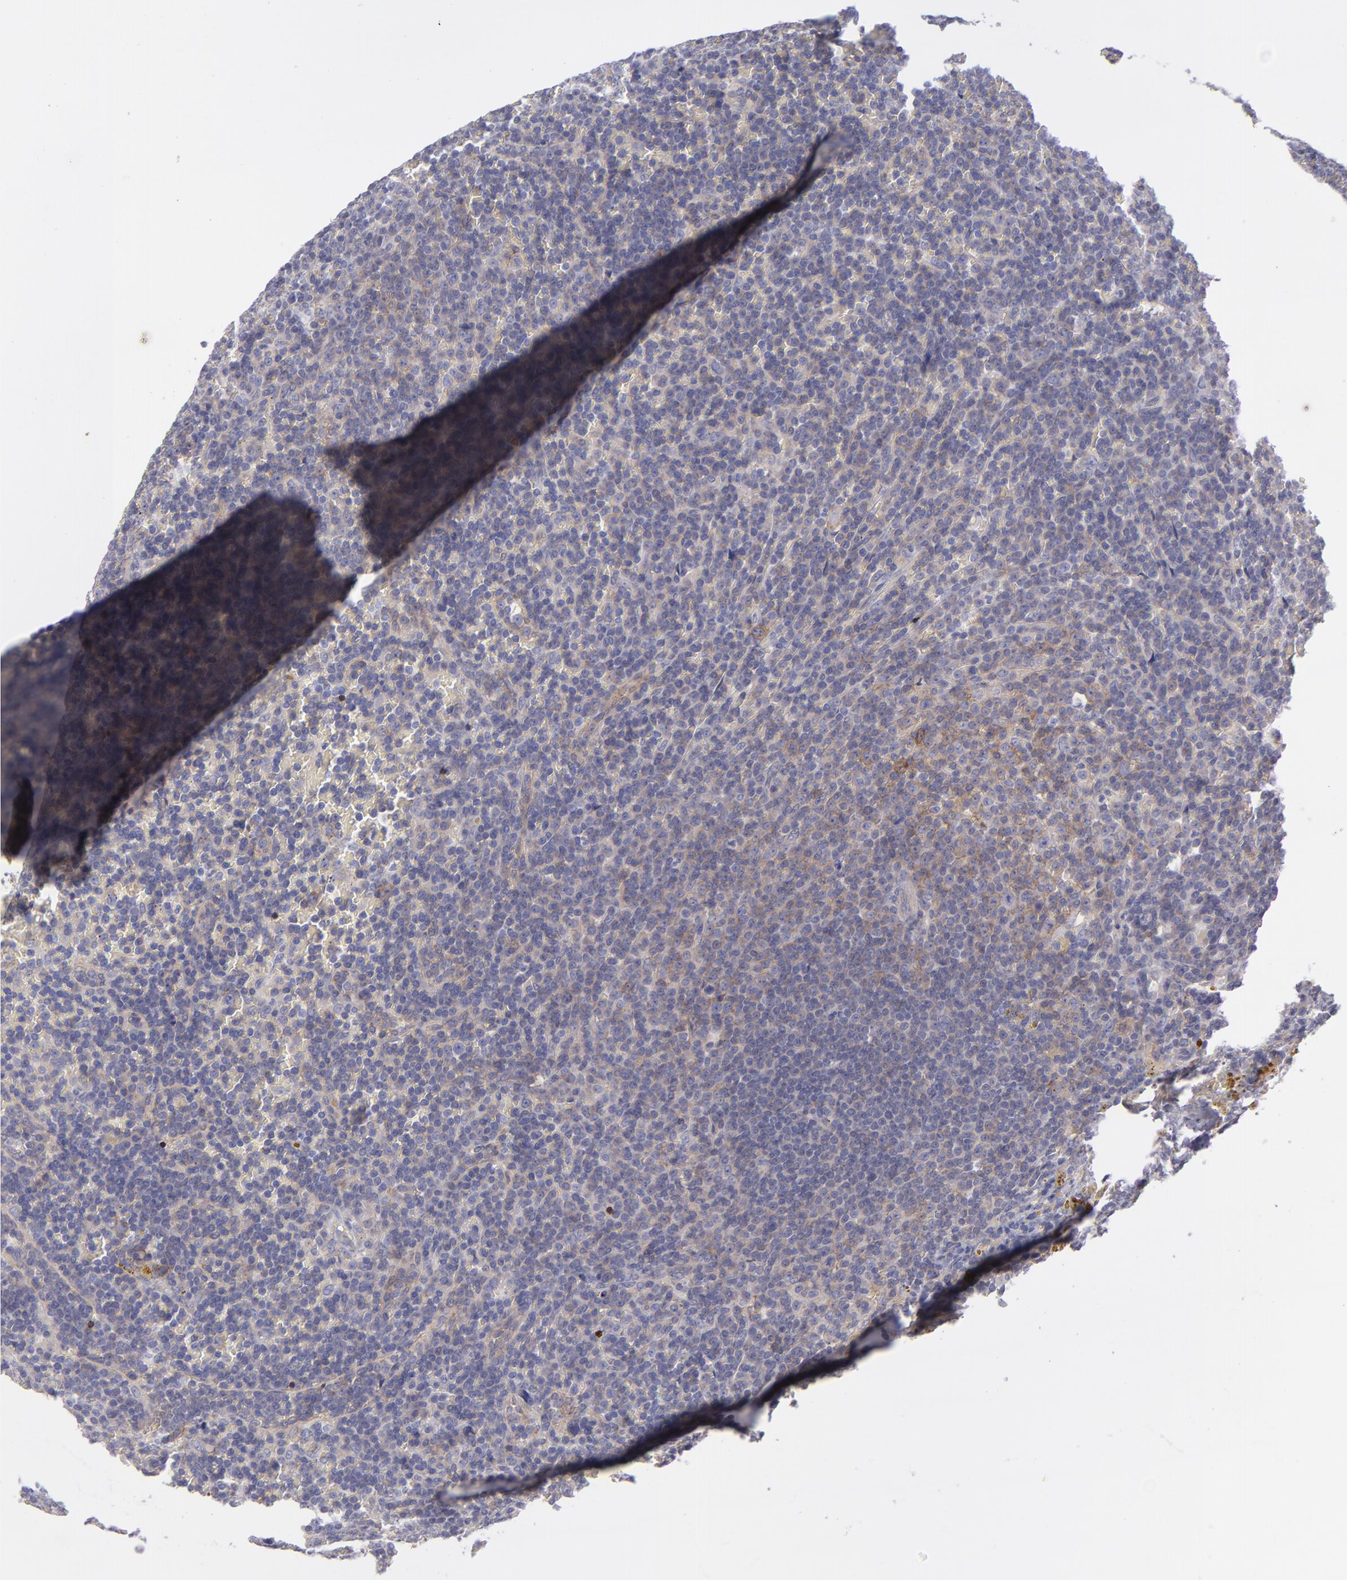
{"staining": {"intensity": "moderate", "quantity": "<25%", "location": "cytoplasmic/membranous"}, "tissue": "lymphoma", "cell_type": "Tumor cells", "image_type": "cancer", "snomed": [{"axis": "morphology", "description": "Malignant lymphoma, non-Hodgkin's type, Low grade"}, {"axis": "topography", "description": "Spleen"}], "caption": "Moderate cytoplasmic/membranous positivity for a protein is present in approximately <25% of tumor cells of malignant lymphoma, non-Hodgkin's type (low-grade) using immunohistochemistry.", "gene": "BSG", "patient": {"sex": "male", "age": 80}}